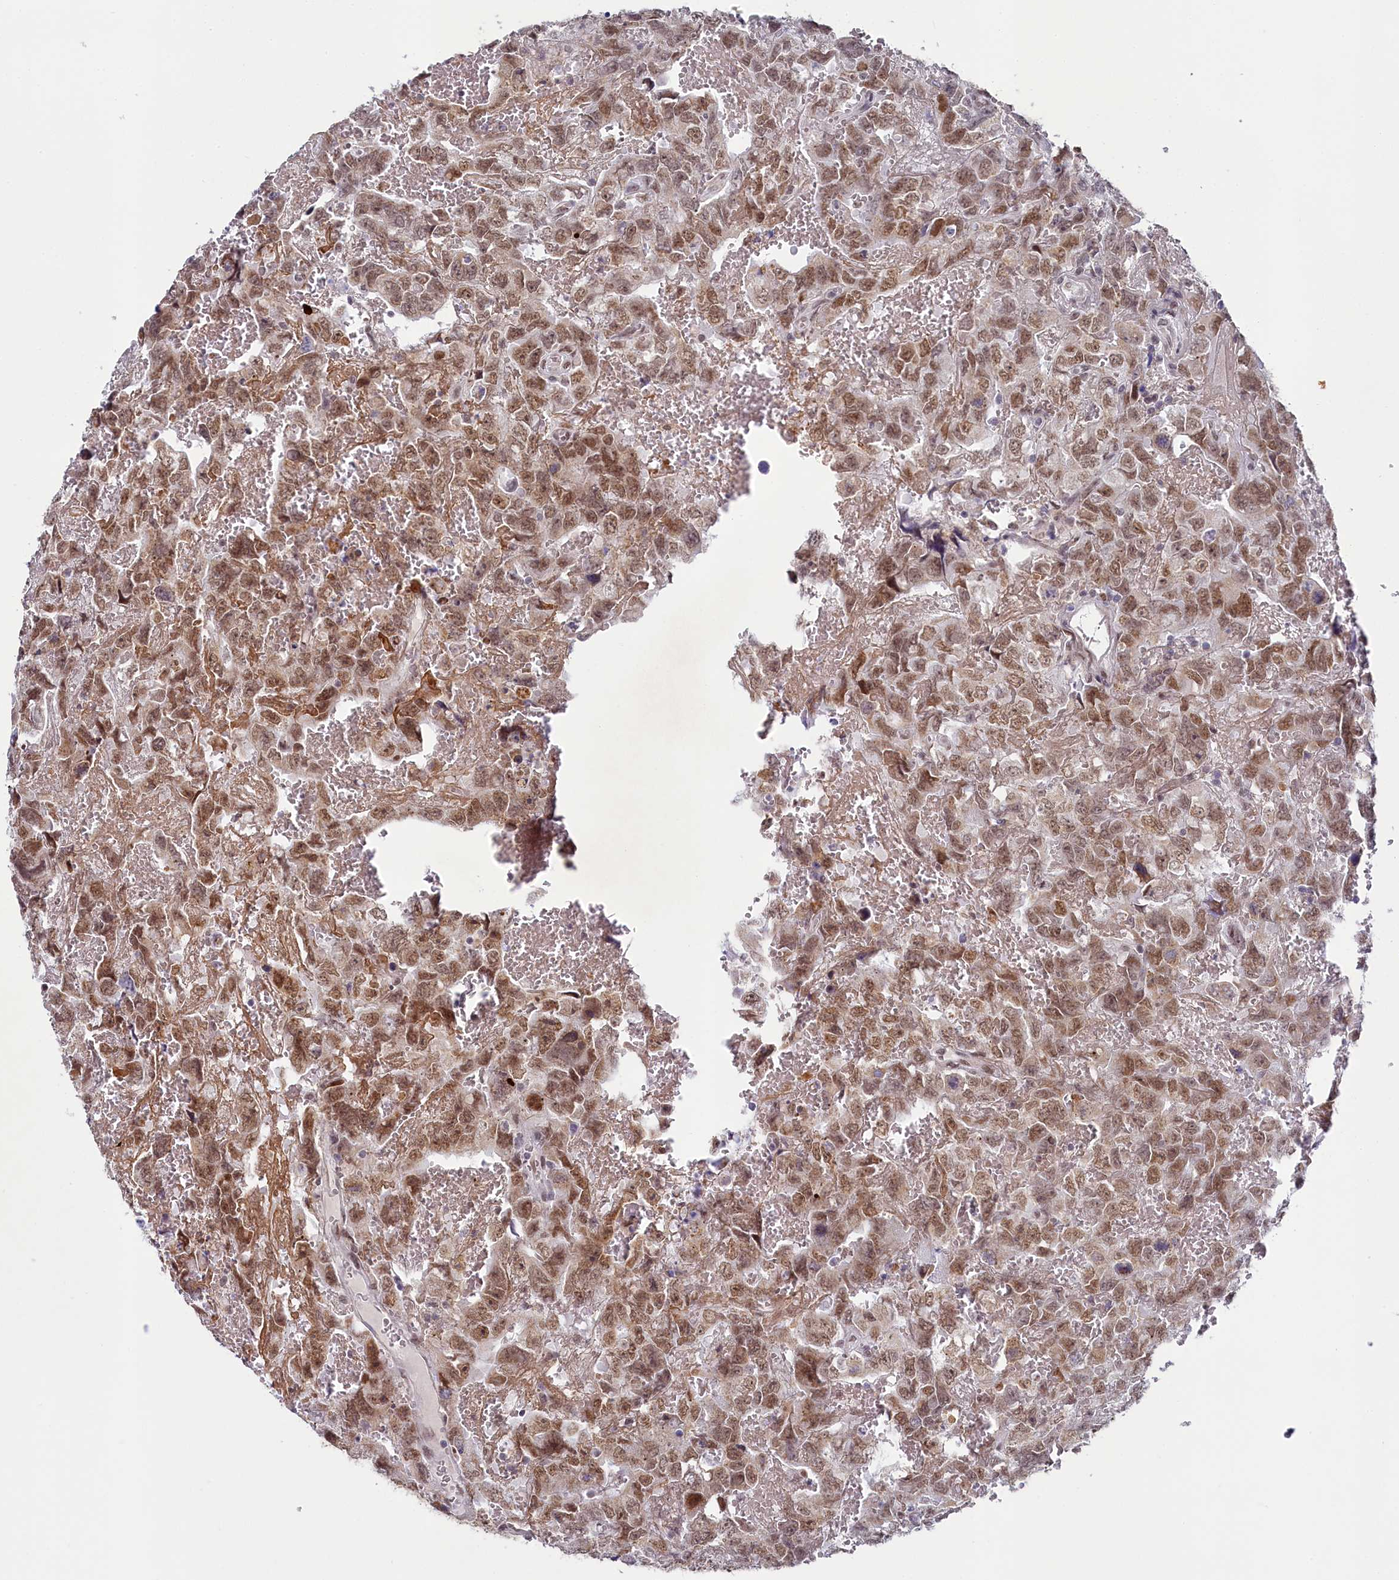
{"staining": {"intensity": "moderate", "quantity": ">75%", "location": "nuclear"}, "tissue": "testis cancer", "cell_type": "Tumor cells", "image_type": "cancer", "snomed": [{"axis": "morphology", "description": "Carcinoma, Embryonal, NOS"}, {"axis": "topography", "description": "Testis"}], "caption": "Immunohistochemistry (IHC) of human embryonal carcinoma (testis) displays medium levels of moderate nuclear expression in approximately >75% of tumor cells.", "gene": "PPHLN1", "patient": {"sex": "male", "age": 45}}